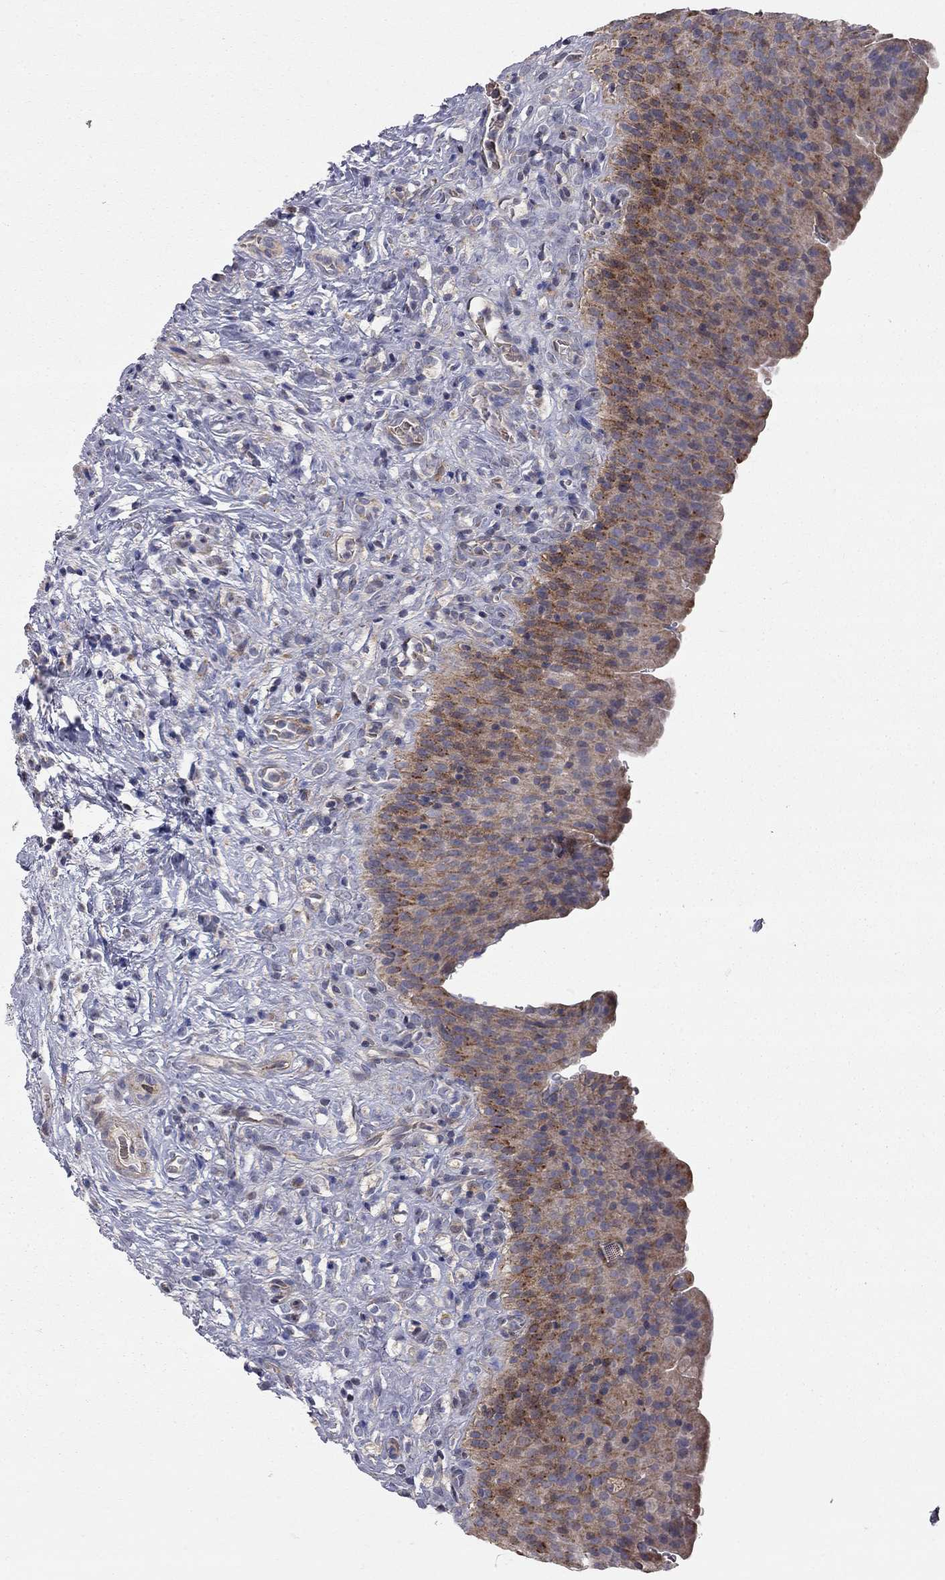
{"staining": {"intensity": "moderate", "quantity": "25%-75%", "location": "cytoplasmic/membranous"}, "tissue": "urinary bladder", "cell_type": "Urothelial cells", "image_type": "normal", "snomed": [{"axis": "morphology", "description": "Normal tissue, NOS"}, {"axis": "topography", "description": "Urinary bladder"}], "caption": "Urothelial cells exhibit medium levels of moderate cytoplasmic/membranous staining in about 25%-75% of cells in benign urinary bladder. (IHC, brightfield microscopy, high magnification).", "gene": "KANSL1L", "patient": {"sex": "male", "age": 76}}